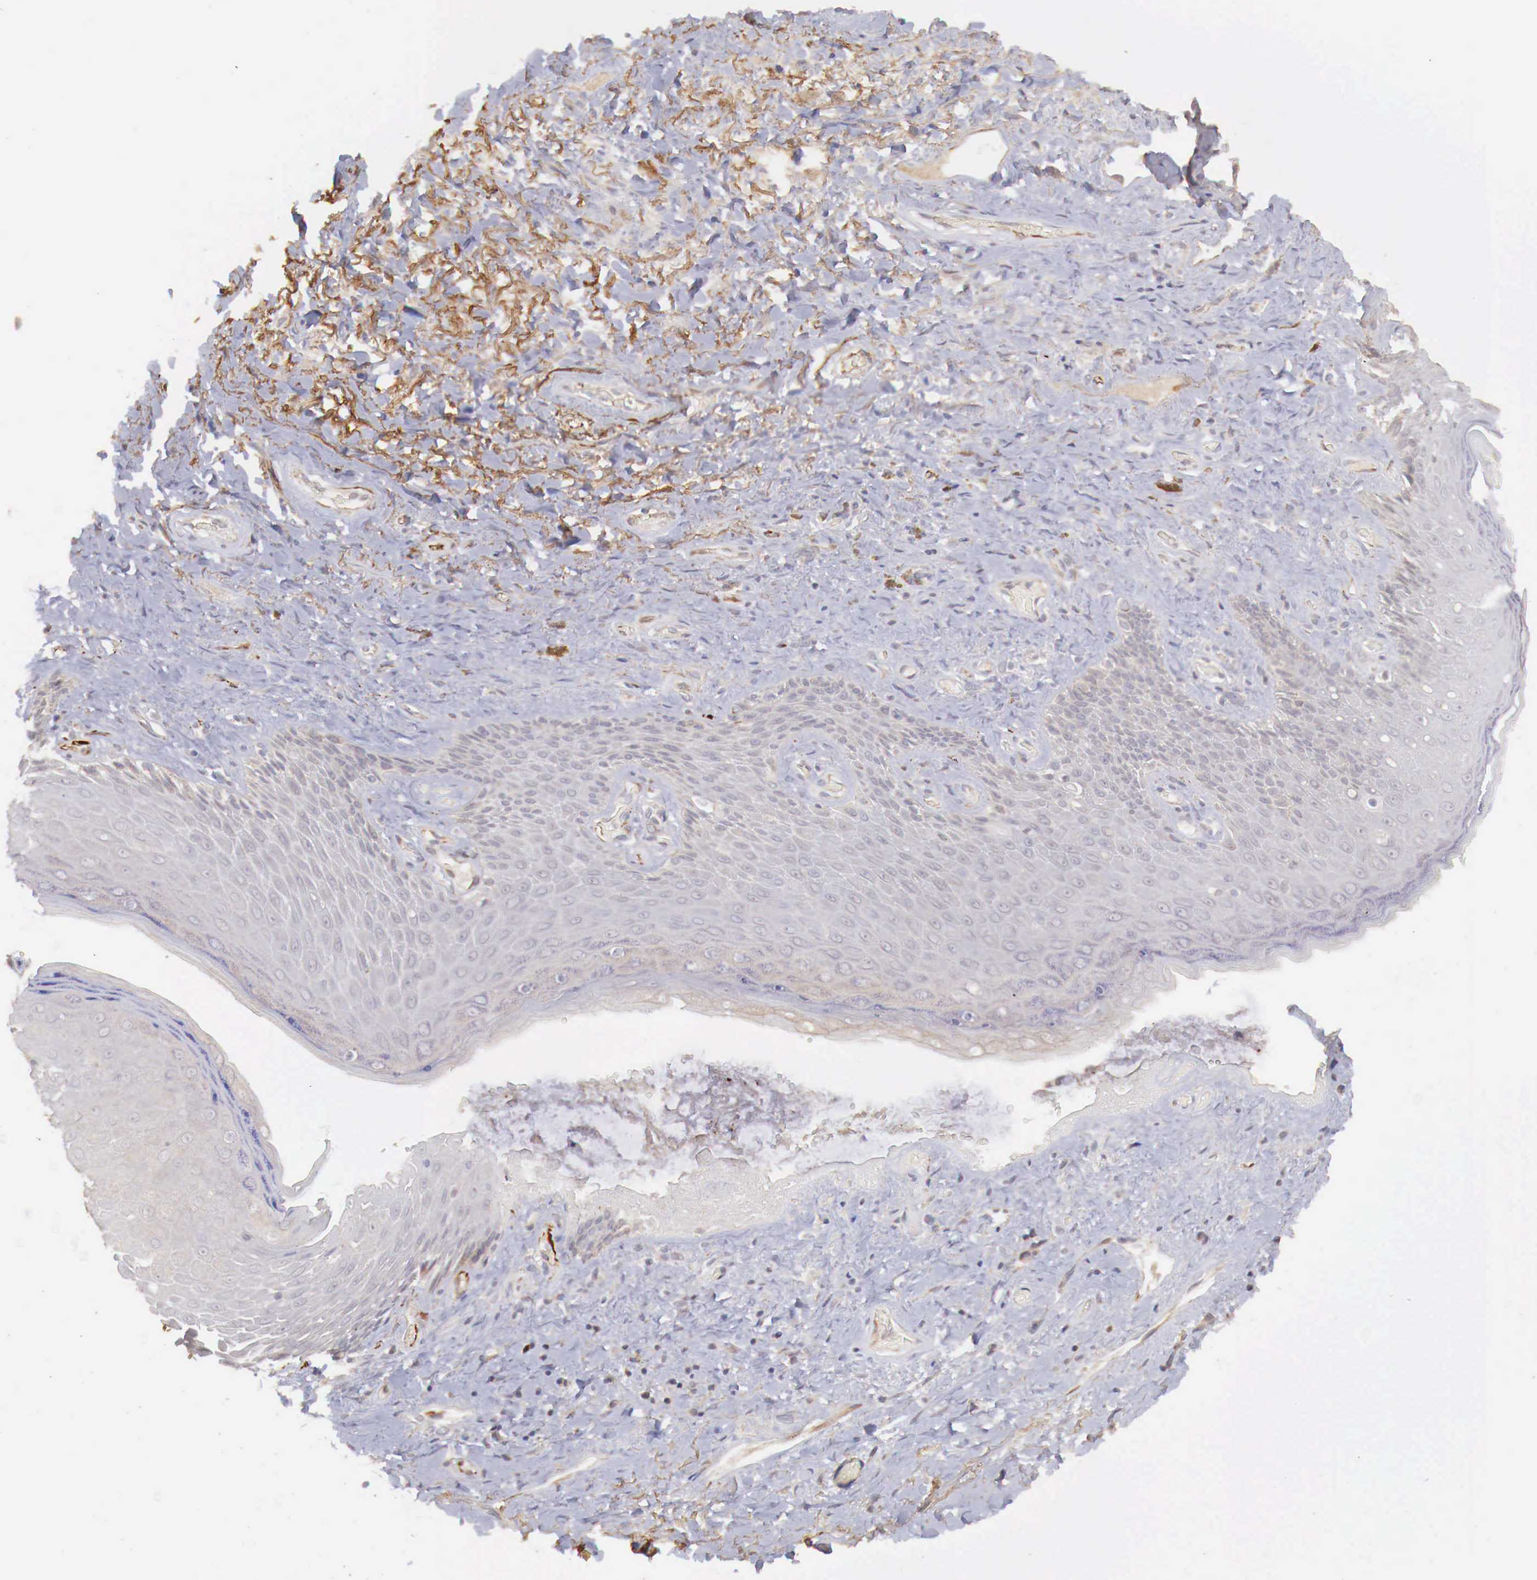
{"staining": {"intensity": "negative", "quantity": "none", "location": "none"}, "tissue": "skin", "cell_type": "Epidermal cells", "image_type": "normal", "snomed": [{"axis": "morphology", "description": "Normal tissue, NOS"}, {"axis": "topography", "description": "Anal"}], "caption": "The image exhibits no staining of epidermal cells in normal skin.", "gene": "WT1", "patient": {"sex": "male", "age": 78}}